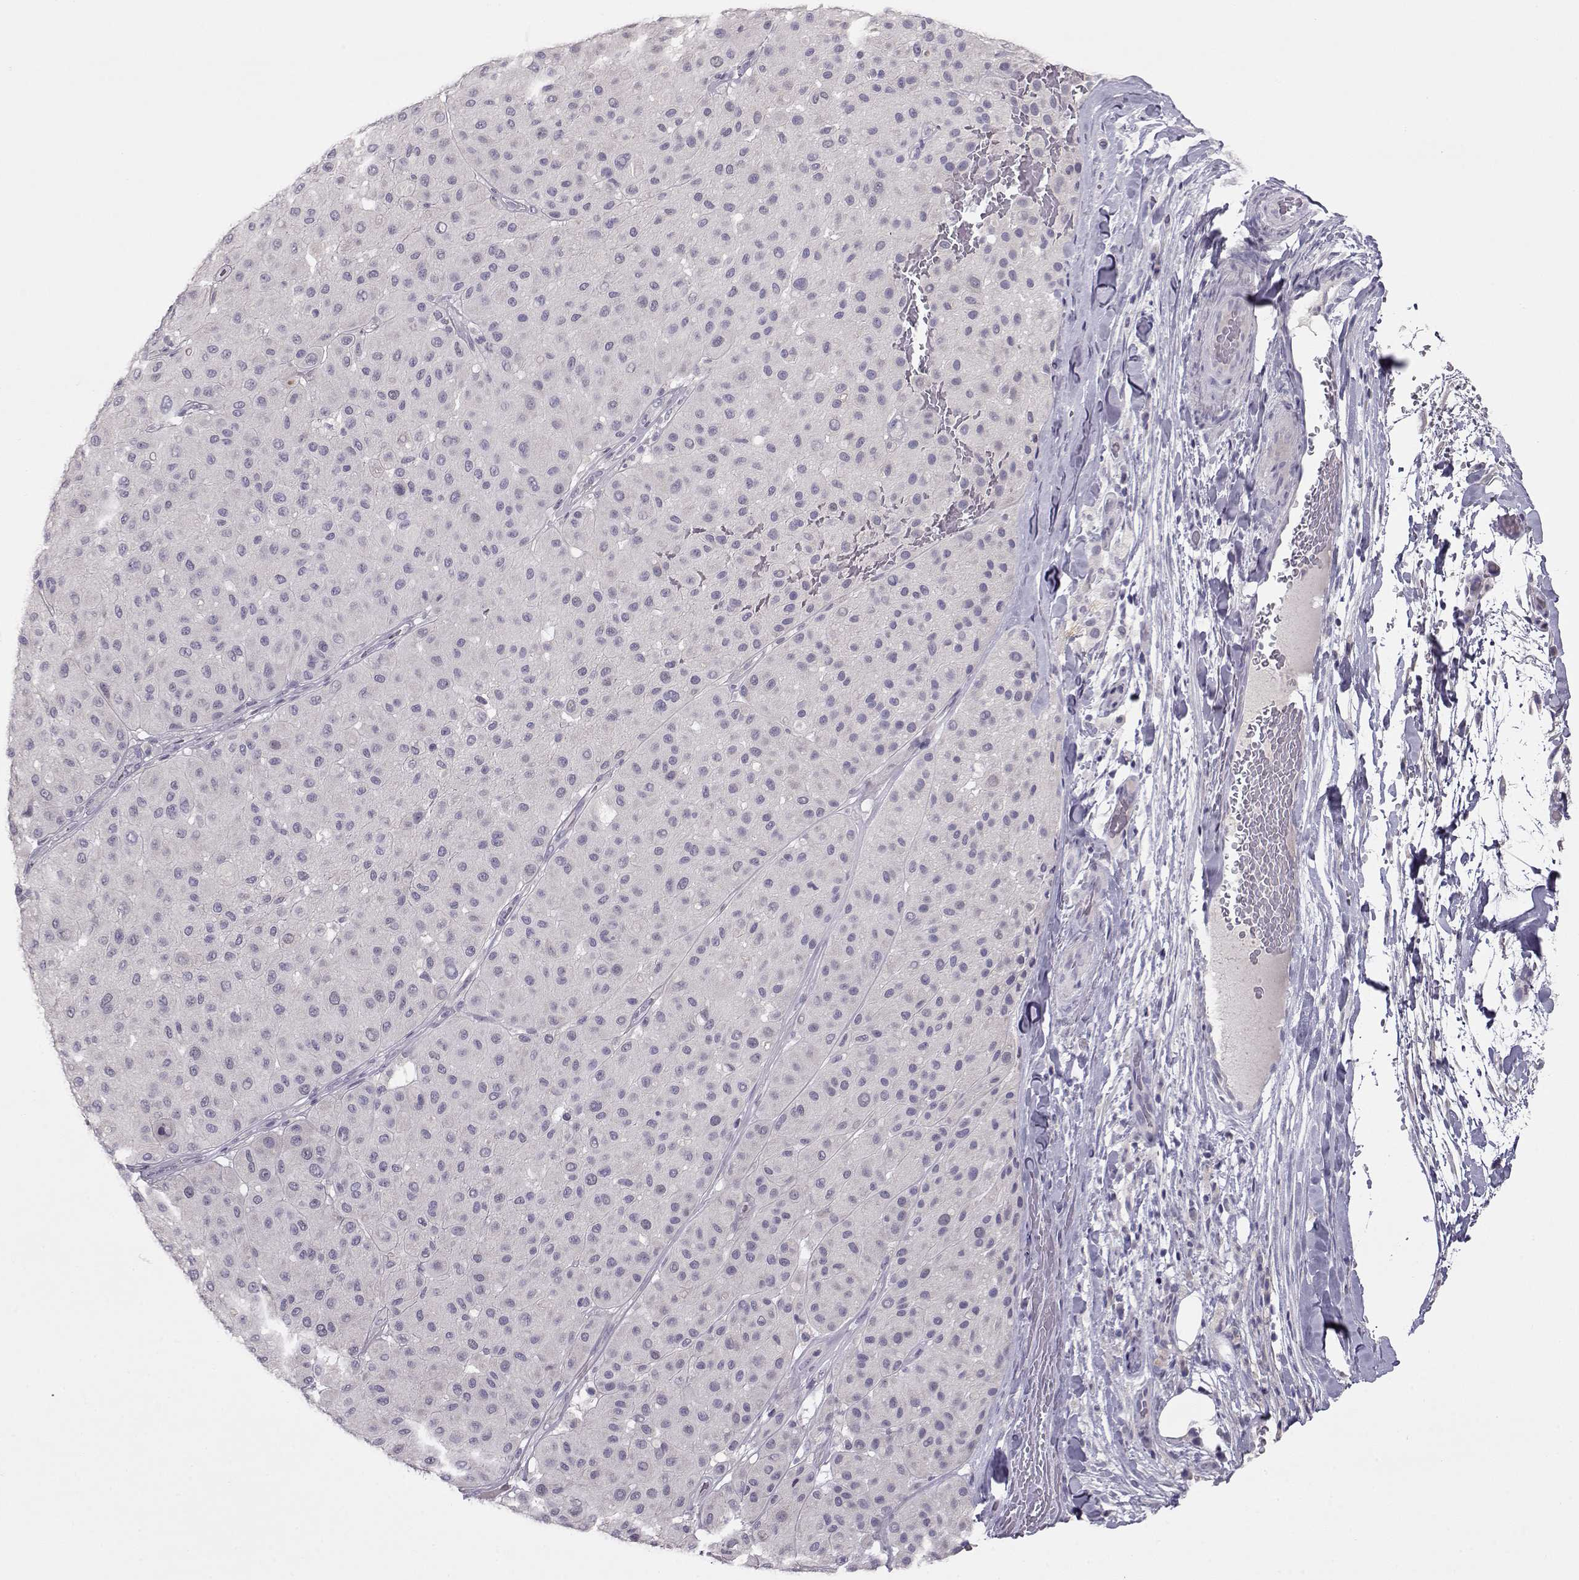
{"staining": {"intensity": "negative", "quantity": "none", "location": "none"}, "tissue": "melanoma", "cell_type": "Tumor cells", "image_type": "cancer", "snomed": [{"axis": "morphology", "description": "Malignant melanoma, Metastatic site"}, {"axis": "topography", "description": "Smooth muscle"}], "caption": "Immunohistochemistry photomicrograph of neoplastic tissue: human melanoma stained with DAB displays no significant protein staining in tumor cells. The staining was performed using DAB (3,3'-diaminobenzidine) to visualize the protein expression in brown, while the nuclei were stained in blue with hematoxylin (Magnification: 20x).", "gene": "GRK1", "patient": {"sex": "male", "age": 41}}